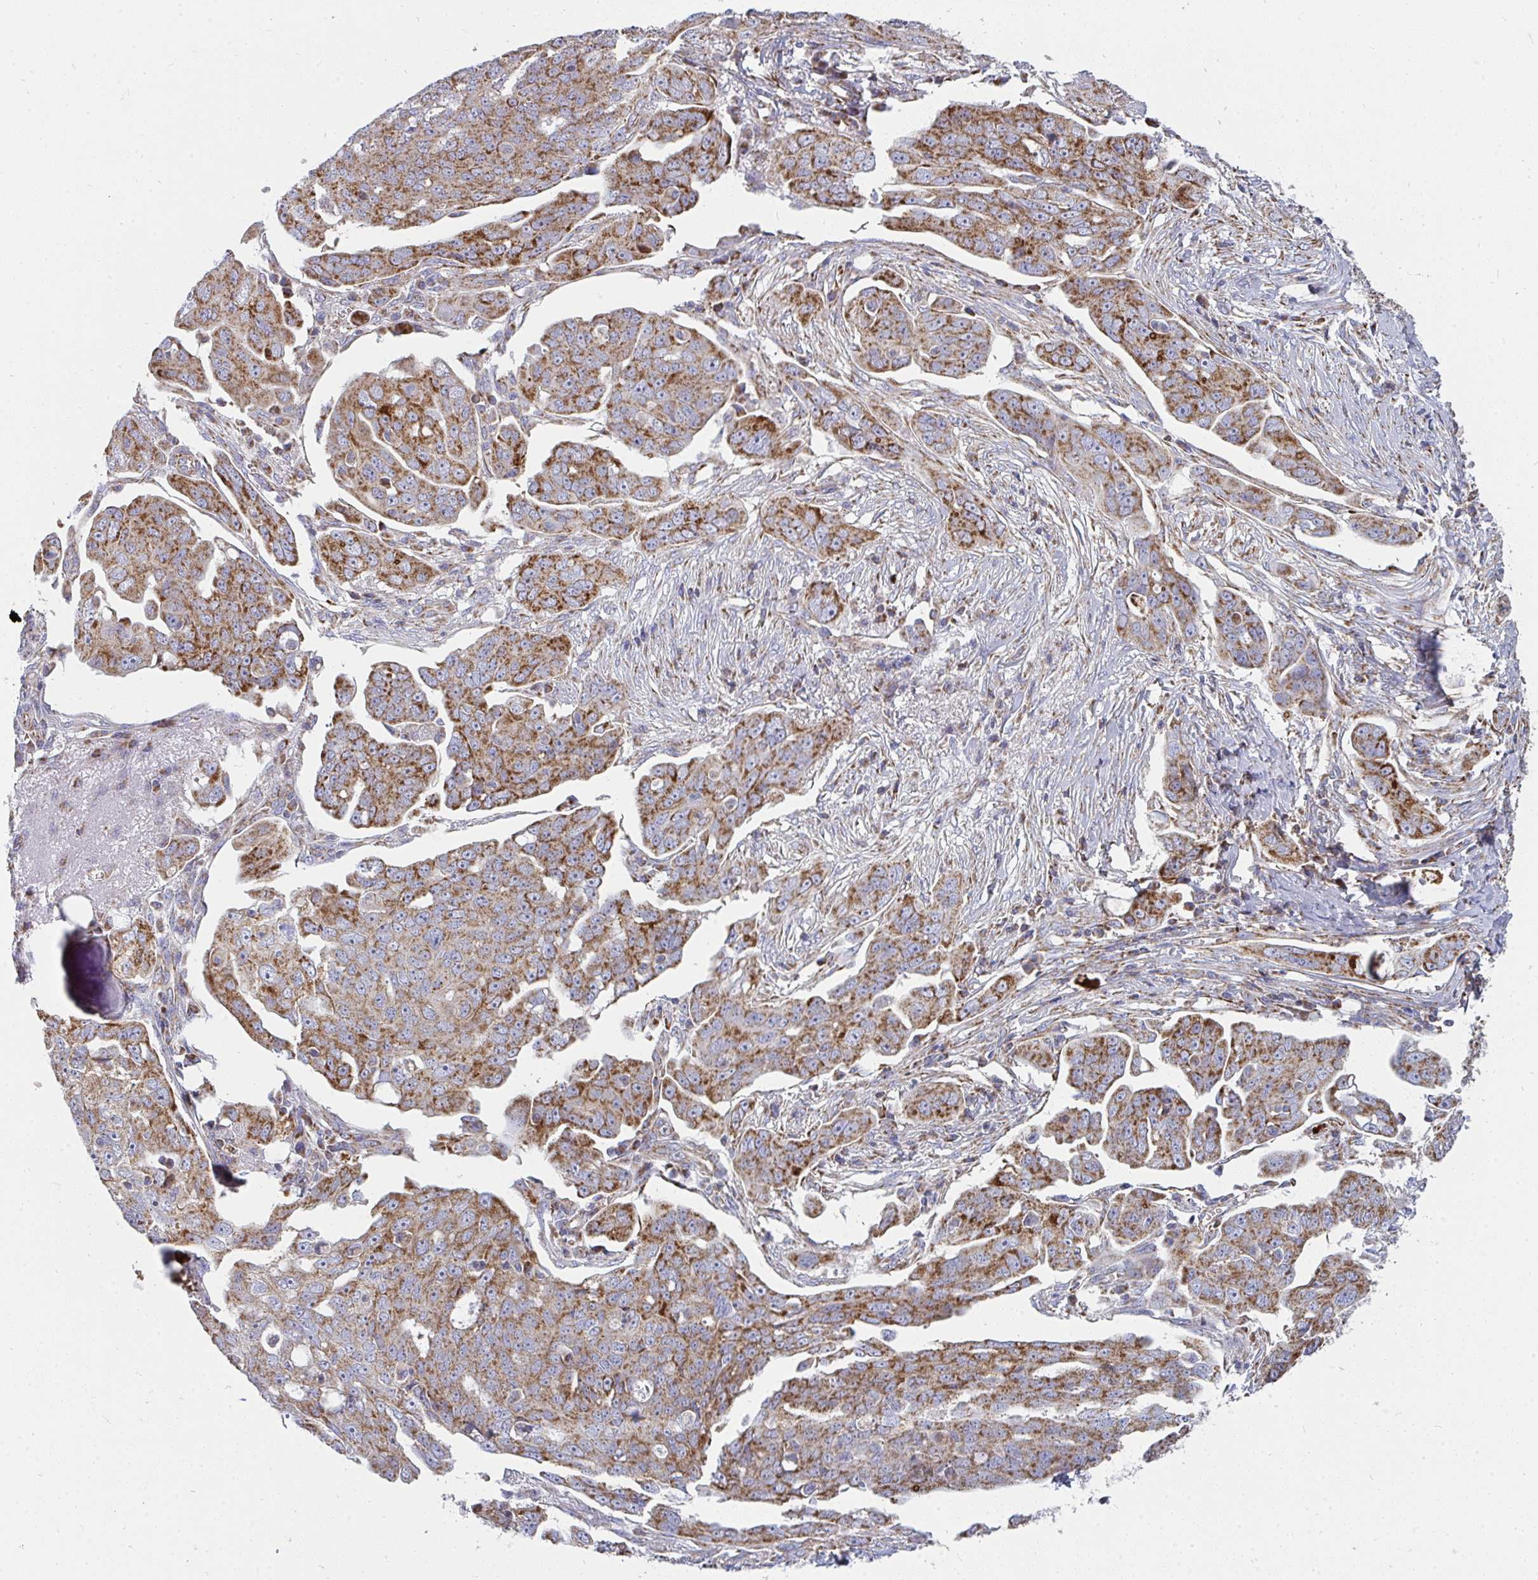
{"staining": {"intensity": "moderate", "quantity": ">75%", "location": "cytoplasmic/membranous"}, "tissue": "ovarian cancer", "cell_type": "Tumor cells", "image_type": "cancer", "snomed": [{"axis": "morphology", "description": "Carcinoma, endometroid"}, {"axis": "topography", "description": "Ovary"}], "caption": "Ovarian endometroid carcinoma stained with a protein marker exhibits moderate staining in tumor cells.", "gene": "FAHD1", "patient": {"sex": "female", "age": 70}}